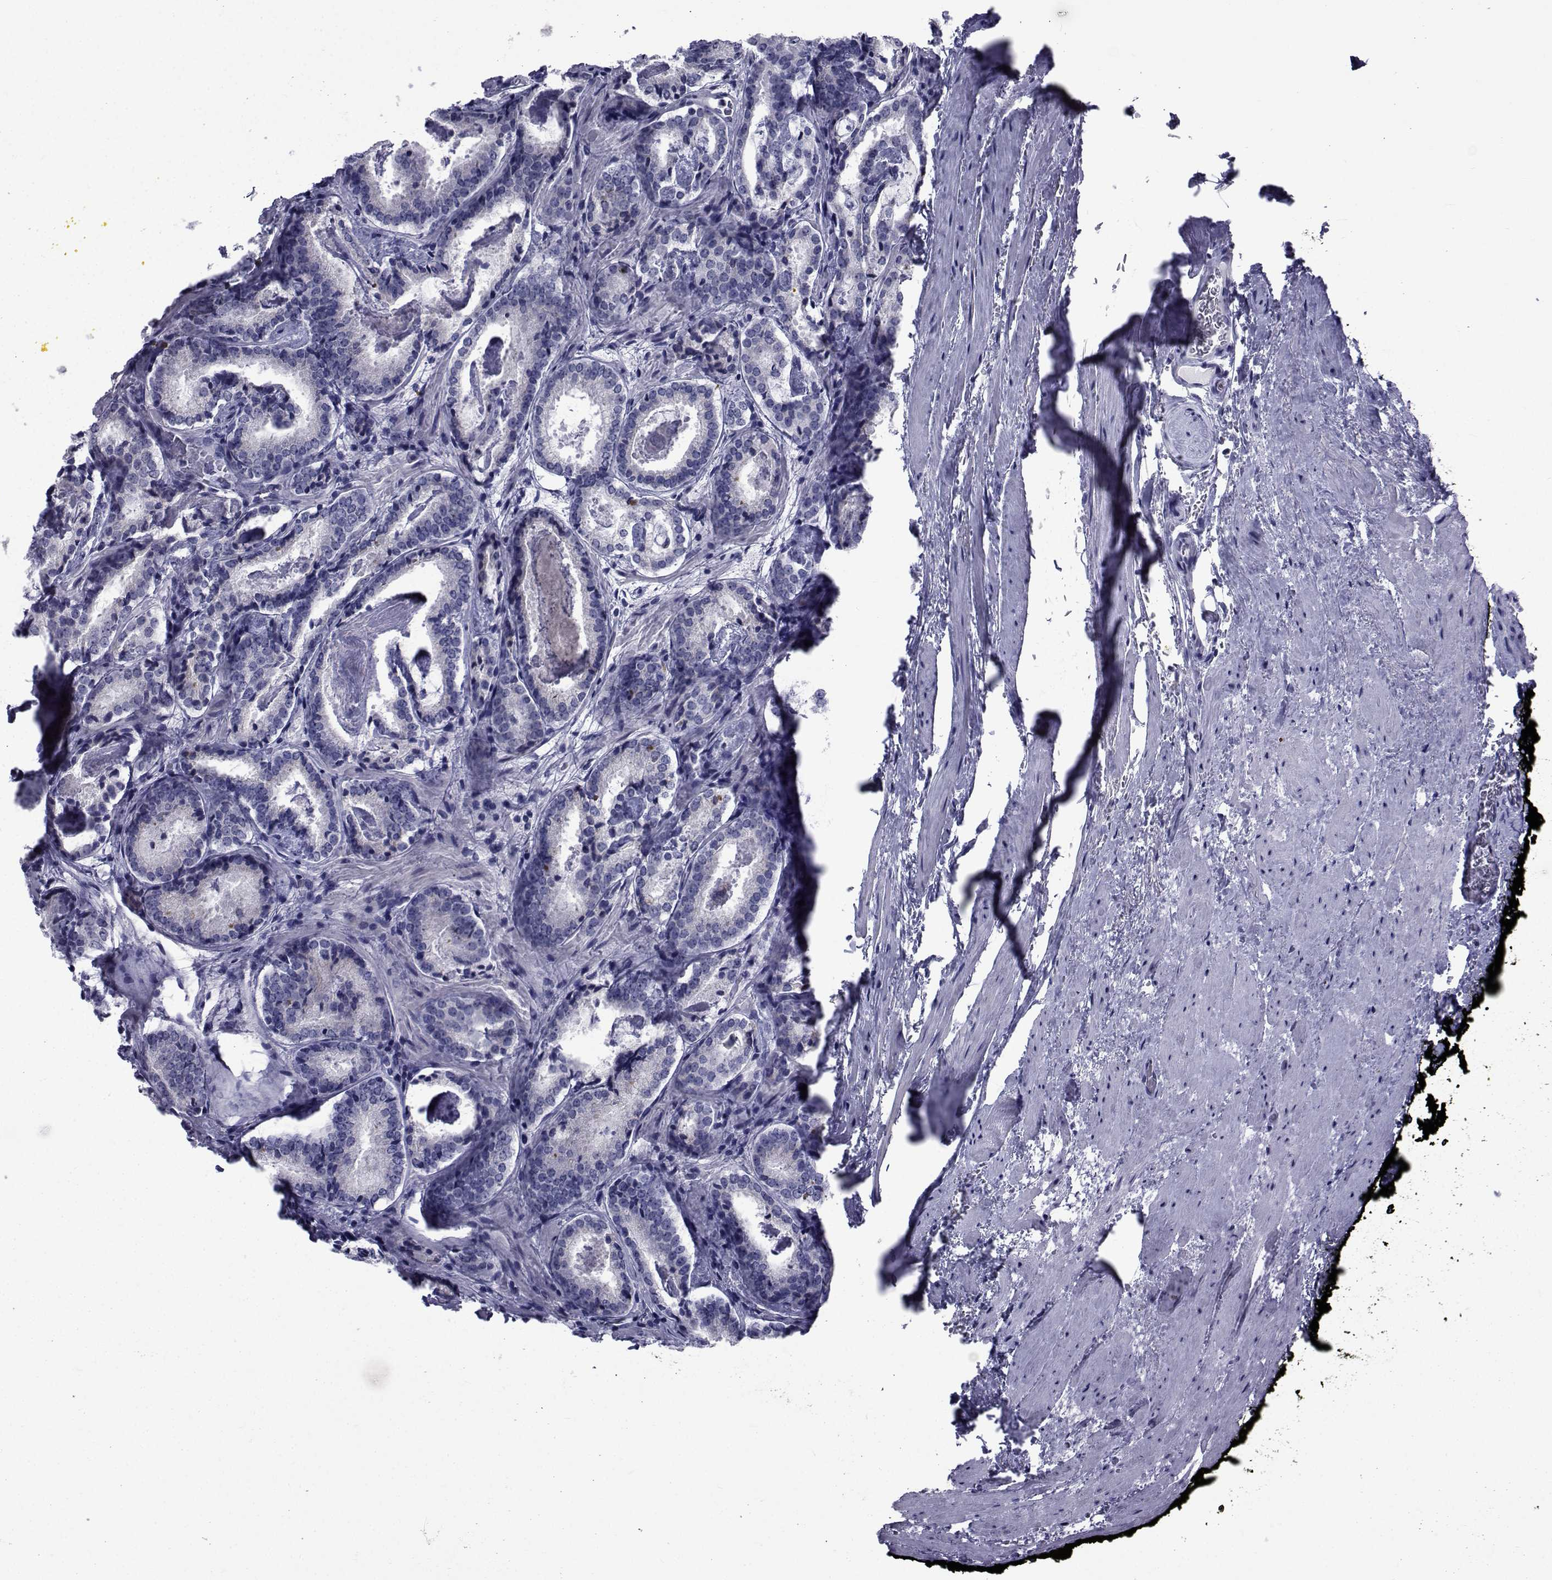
{"staining": {"intensity": "negative", "quantity": "none", "location": "none"}, "tissue": "prostate cancer", "cell_type": "Tumor cells", "image_type": "cancer", "snomed": [{"axis": "morphology", "description": "Adenocarcinoma, NOS"}, {"axis": "morphology", "description": "Adenocarcinoma, High grade"}, {"axis": "topography", "description": "Prostate"}], "caption": "Human high-grade adenocarcinoma (prostate) stained for a protein using immunohistochemistry (IHC) exhibits no expression in tumor cells.", "gene": "ROPN1", "patient": {"sex": "male", "age": 62}}